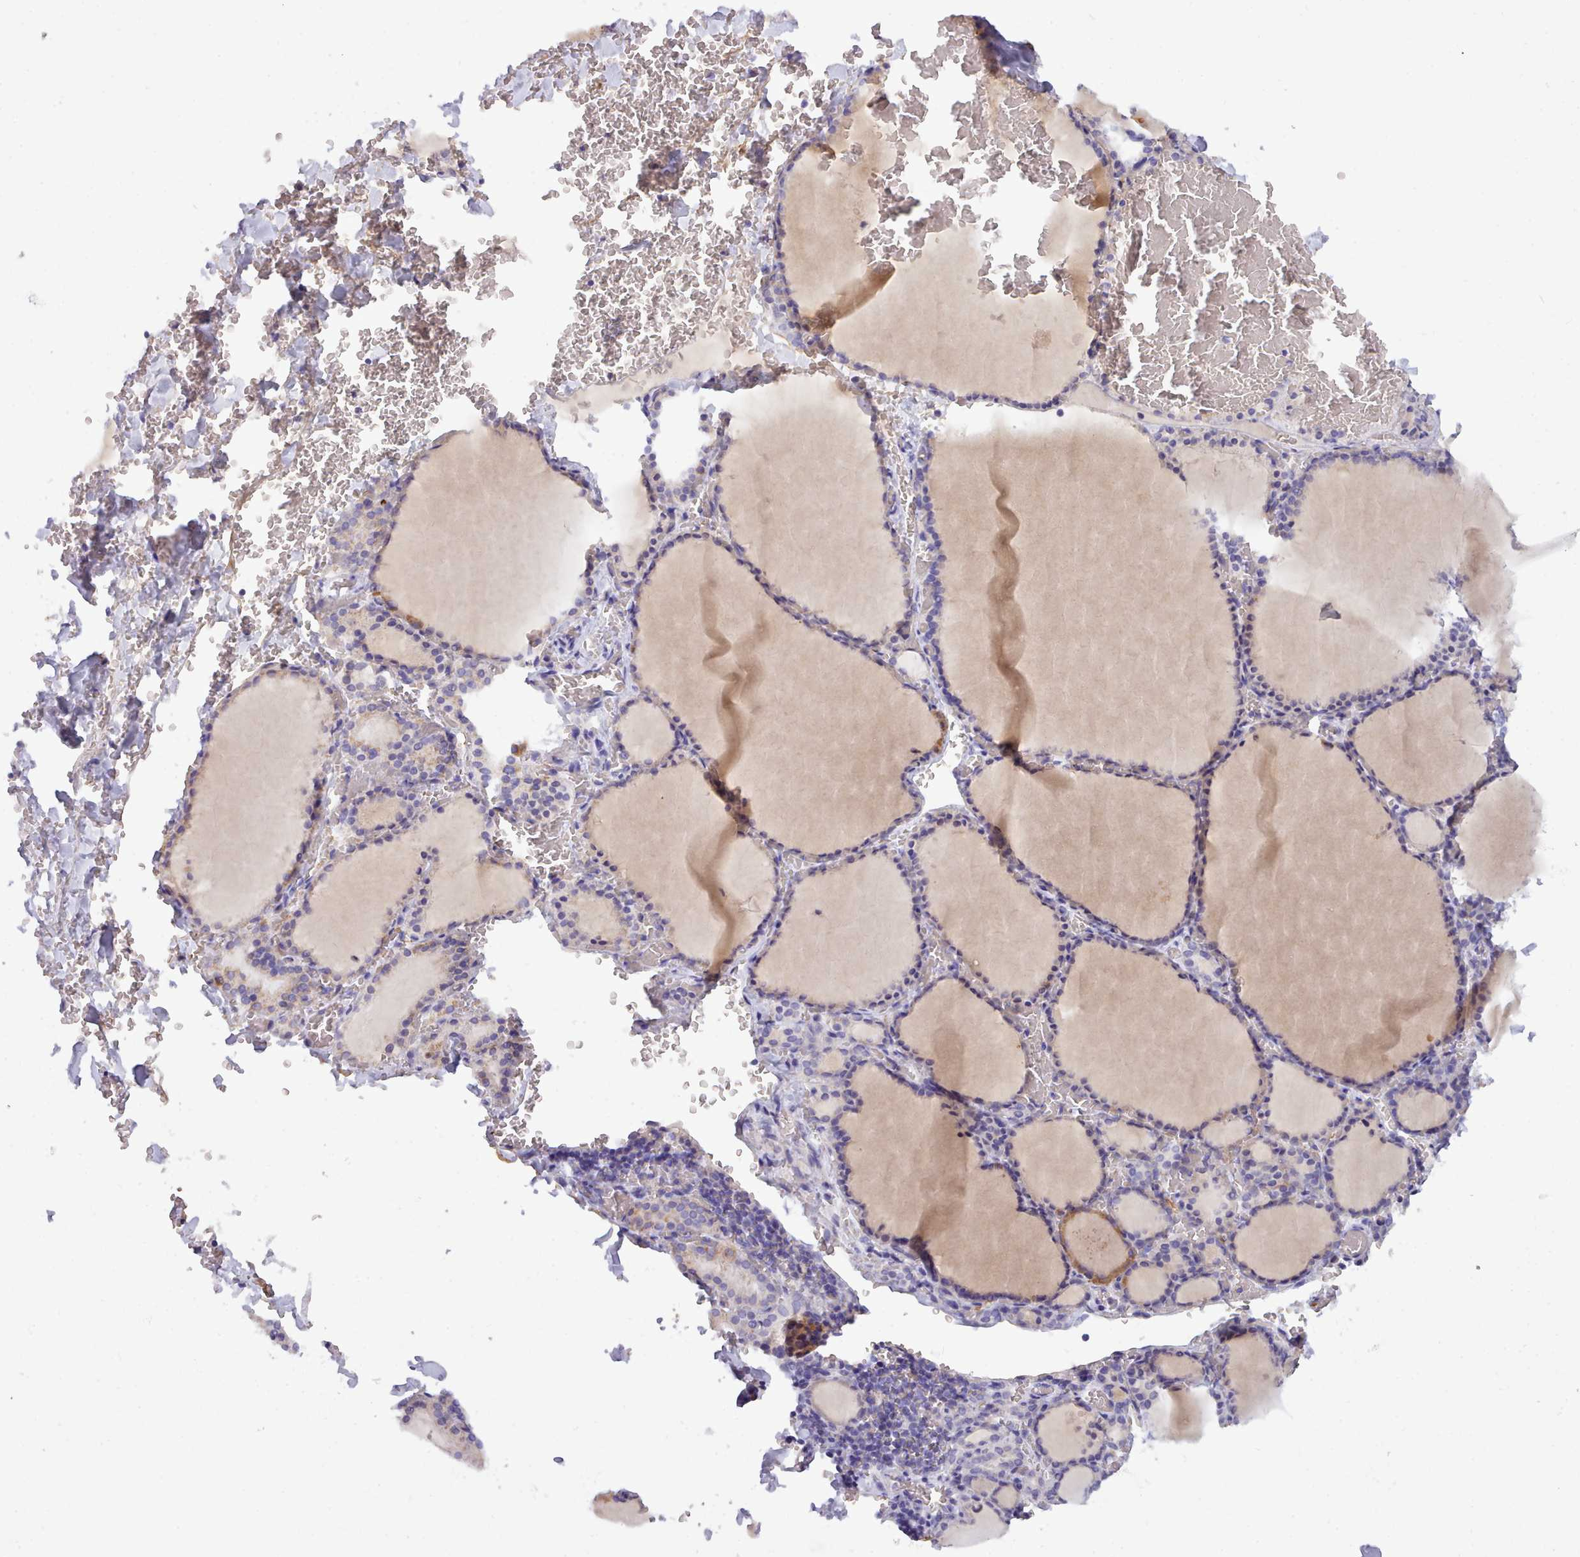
{"staining": {"intensity": "weak", "quantity": "<25%", "location": "cytoplasmic/membranous"}, "tissue": "thyroid gland", "cell_type": "Glandular cells", "image_type": "normal", "snomed": [{"axis": "morphology", "description": "Normal tissue, NOS"}, {"axis": "topography", "description": "Thyroid gland"}], "caption": "Protein analysis of benign thyroid gland demonstrates no significant staining in glandular cells. (DAB immunohistochemistry (IHC) with hematoxylin counter stain).", "gene": "CYP2A13", "patient": {"sex": "female", "age": 39}}